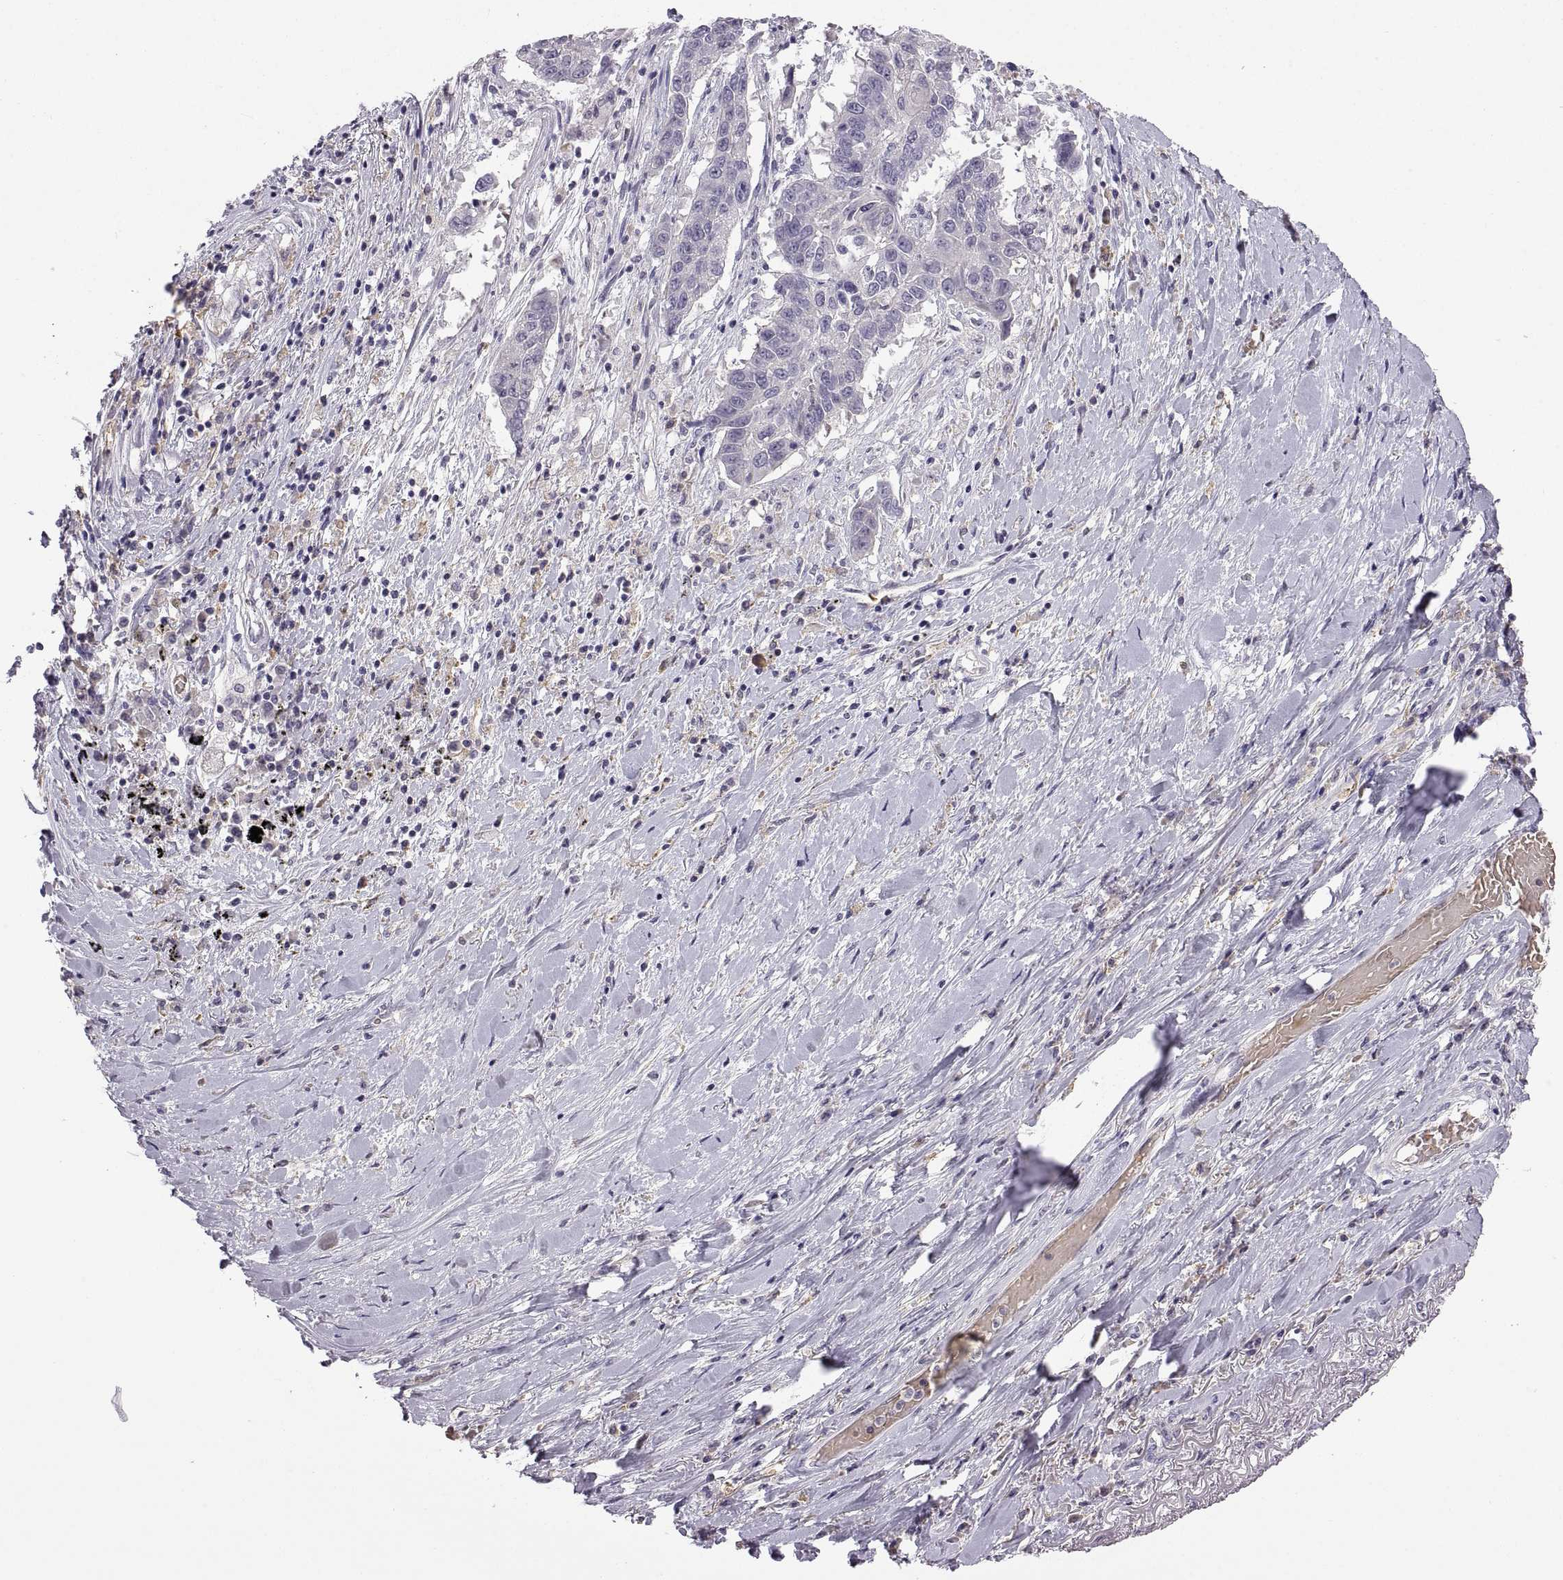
{"staining": {"intensity": "negative", "quantity": "none", "location": "none"}, "tissue": "lung cancer", "cell_type": "Tumor cells", "image_type": "cancer", "snomed": [{"axis": "morphology", "description": "Squamous cell carcinoma, NOS"}, {"axis": "topography", "description": "Lung"}], "caption": "High magnification brightfield microscopy of lung squamous cell carcinoma stained with DAB (brown) and counterstained with hematoxylin (blue): tumor cells show no significant staining.", "gene": "MEIOC", "patient": {"sex": "male", "age": 73}}